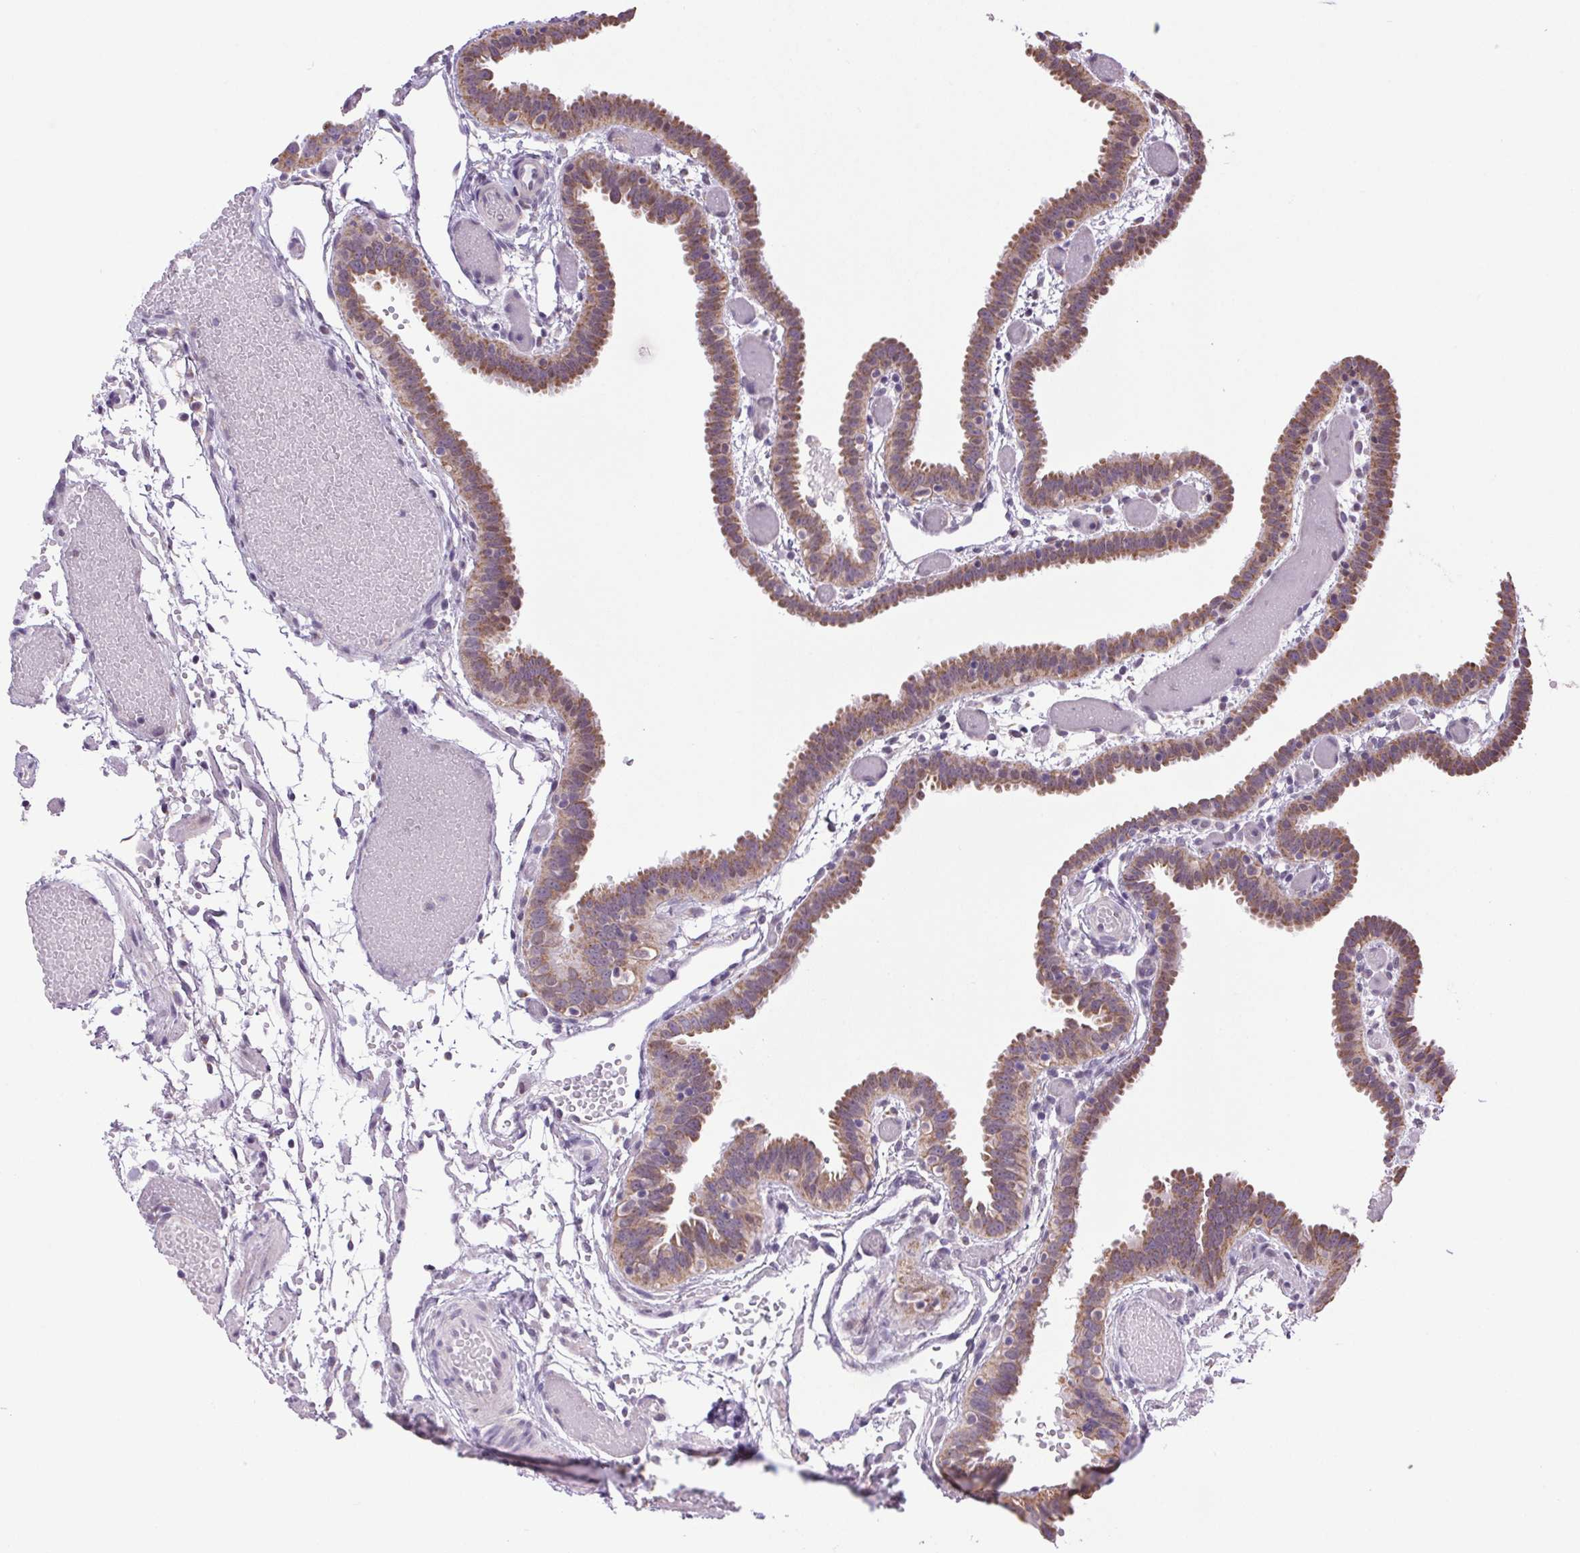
{"staining": {"intensity": "weak", "quantity": "25%-75%", "location": "cytoplasmic/membranous"}, "tissue": "fallopian tube", "cell_type": "Glandular cells", "image_type": "normal", "snomed": [{"axis": "morphology", "description": "Normal tissue, NOS"}, {"axis": "topography", "description": "Fallopian tube"}], "caption": "High-magnification brightfield microscopy of normal fallopian tube stained with DAB (brown) and counterstained with hematoxylin (blue). glandular cells exhibit weak cytoplasmic/membranous positivity is appreciated in approximately25%-75% of cells. (DAB (3,3'-diaminobenzidine) IHC with brightfield microscopy, high magnification).", "gene": "AKR1E2", "patient": {"sex": "female", "age": 37}}